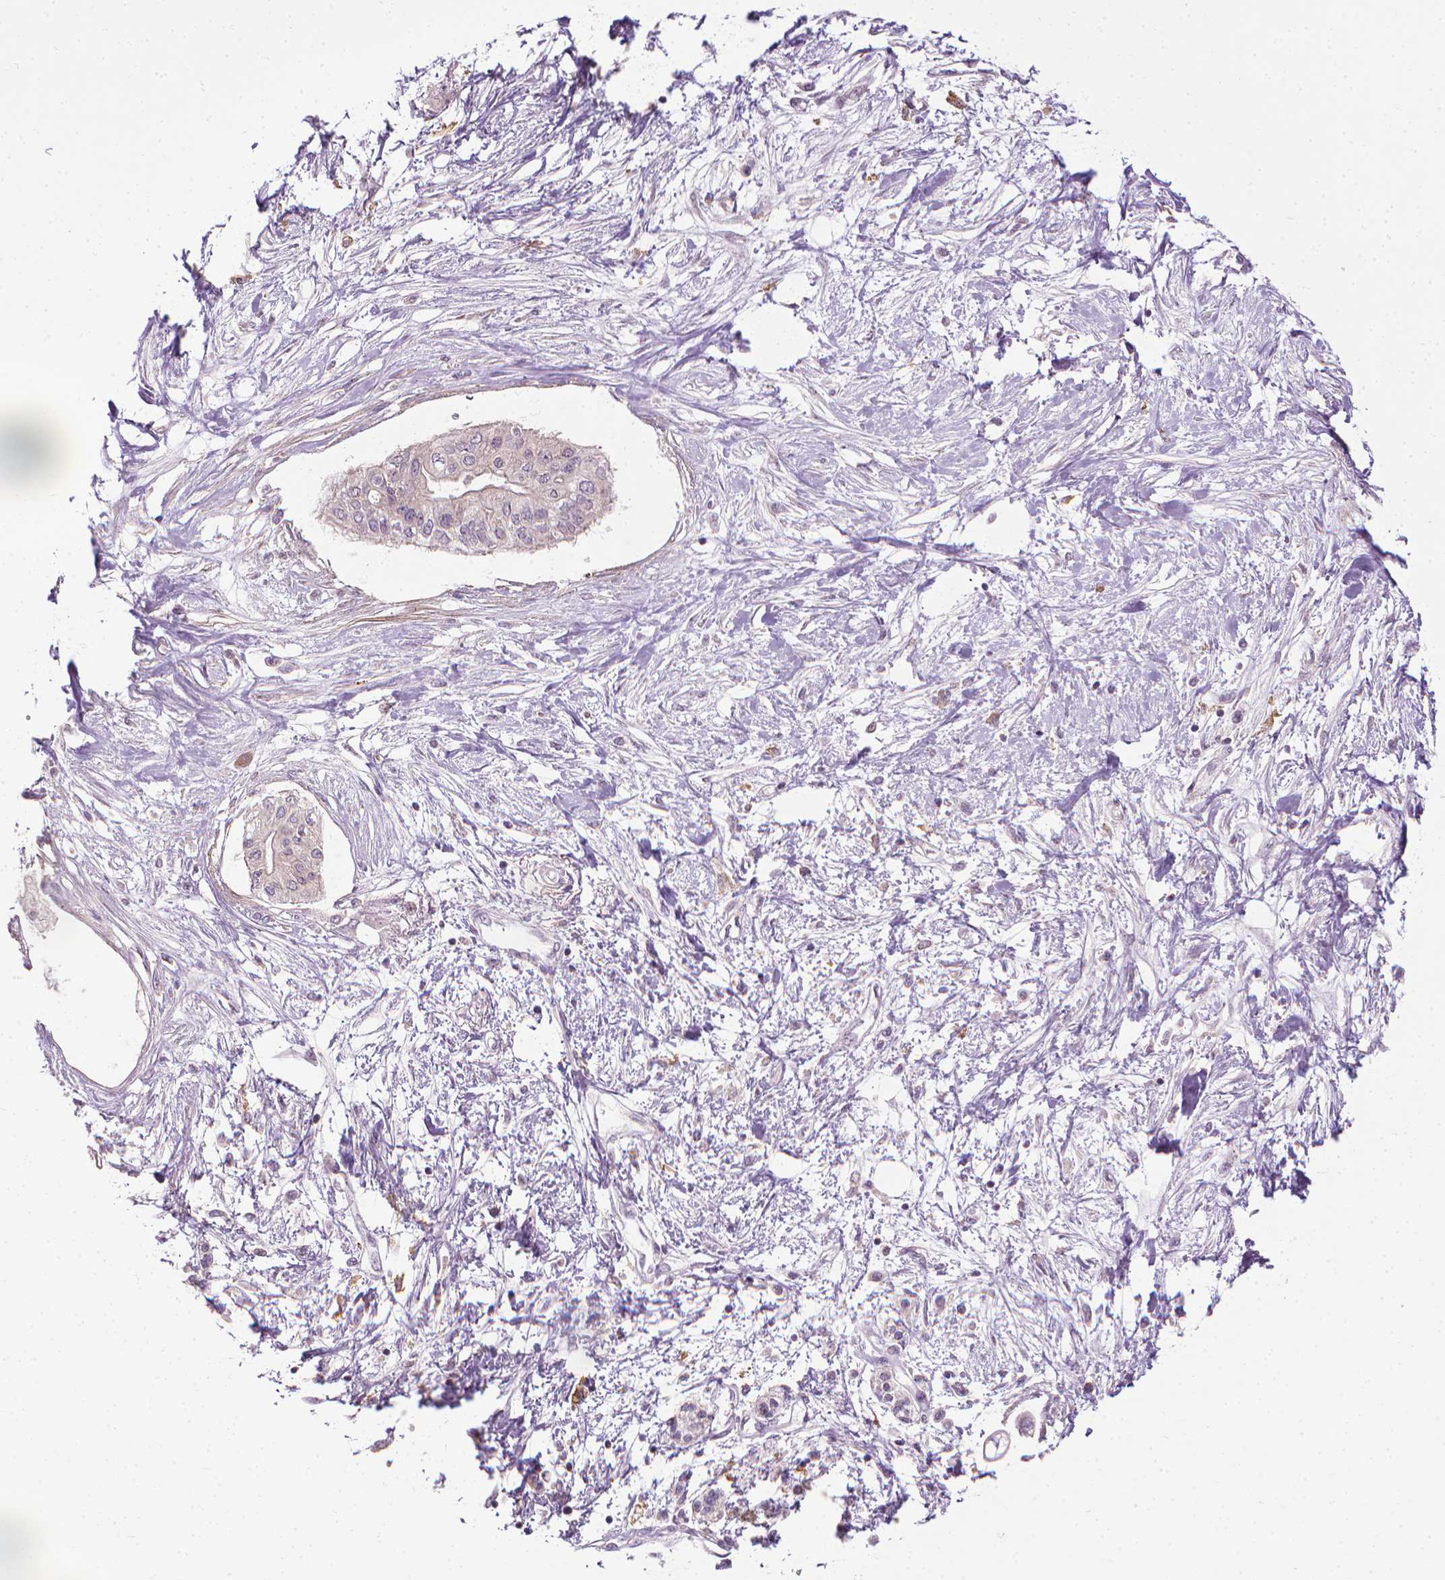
{"staining": {"intensity": "negative", "quantity": "none", "location": "none"}, "tissue": "pancreatic cancer", "cell_type": "Tumor cells", "image_type": "cancer", "snomed": [{"axis": "morphology", "description": "Adenocarcinoma, NOS"}, {"axis": "topography", "description": "Pancreas"}], "caption": "This histopathology image is of pancreatic adenocarcinoma stained with immunohistochemistry (IHC) to label a protein in brown with the nuclei are counter-stained blue. There is no staining in tumor cells. Nuclei are stained in blue.", "gene": "PRAG1", "patient": {"sex": "female", "age": 77}}